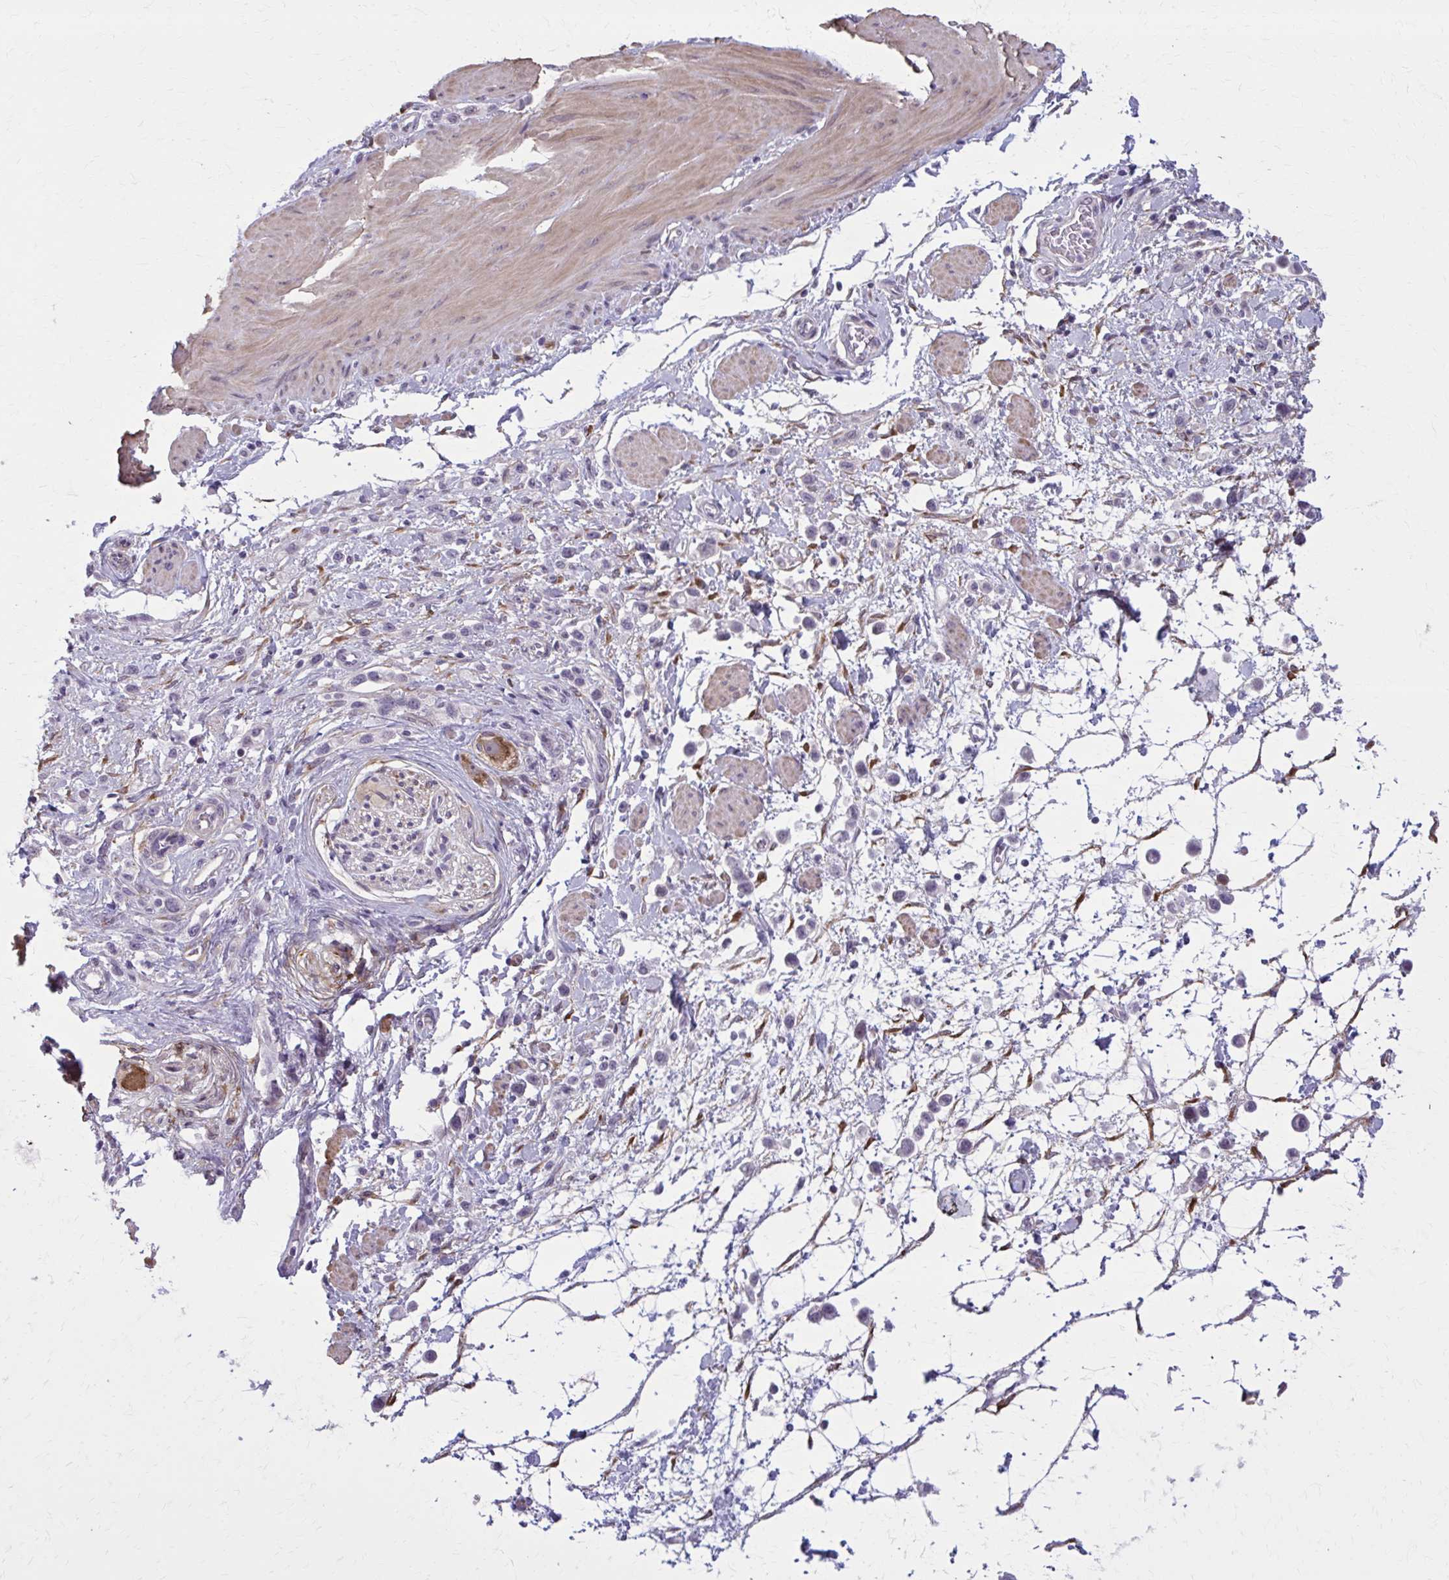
{"staining": {"intensity": "negative", "quantity": "none", "location": "none"}, "tissue": "stomach cancer", "cell_type": "Tumor cells", "image_type": "cancer", "snomed": [{"axis": "morphology", "description": "Adenocarcinoma, NOS"}, {"axis": "topography", "description": "Stomach"}], "caption": "Tumor cells show no significant expression in stomach adenocarcinoma. Nuclei are stained in blue.", "gene": "NUMBL", "patient": {"sex": "female", "age": 65}}